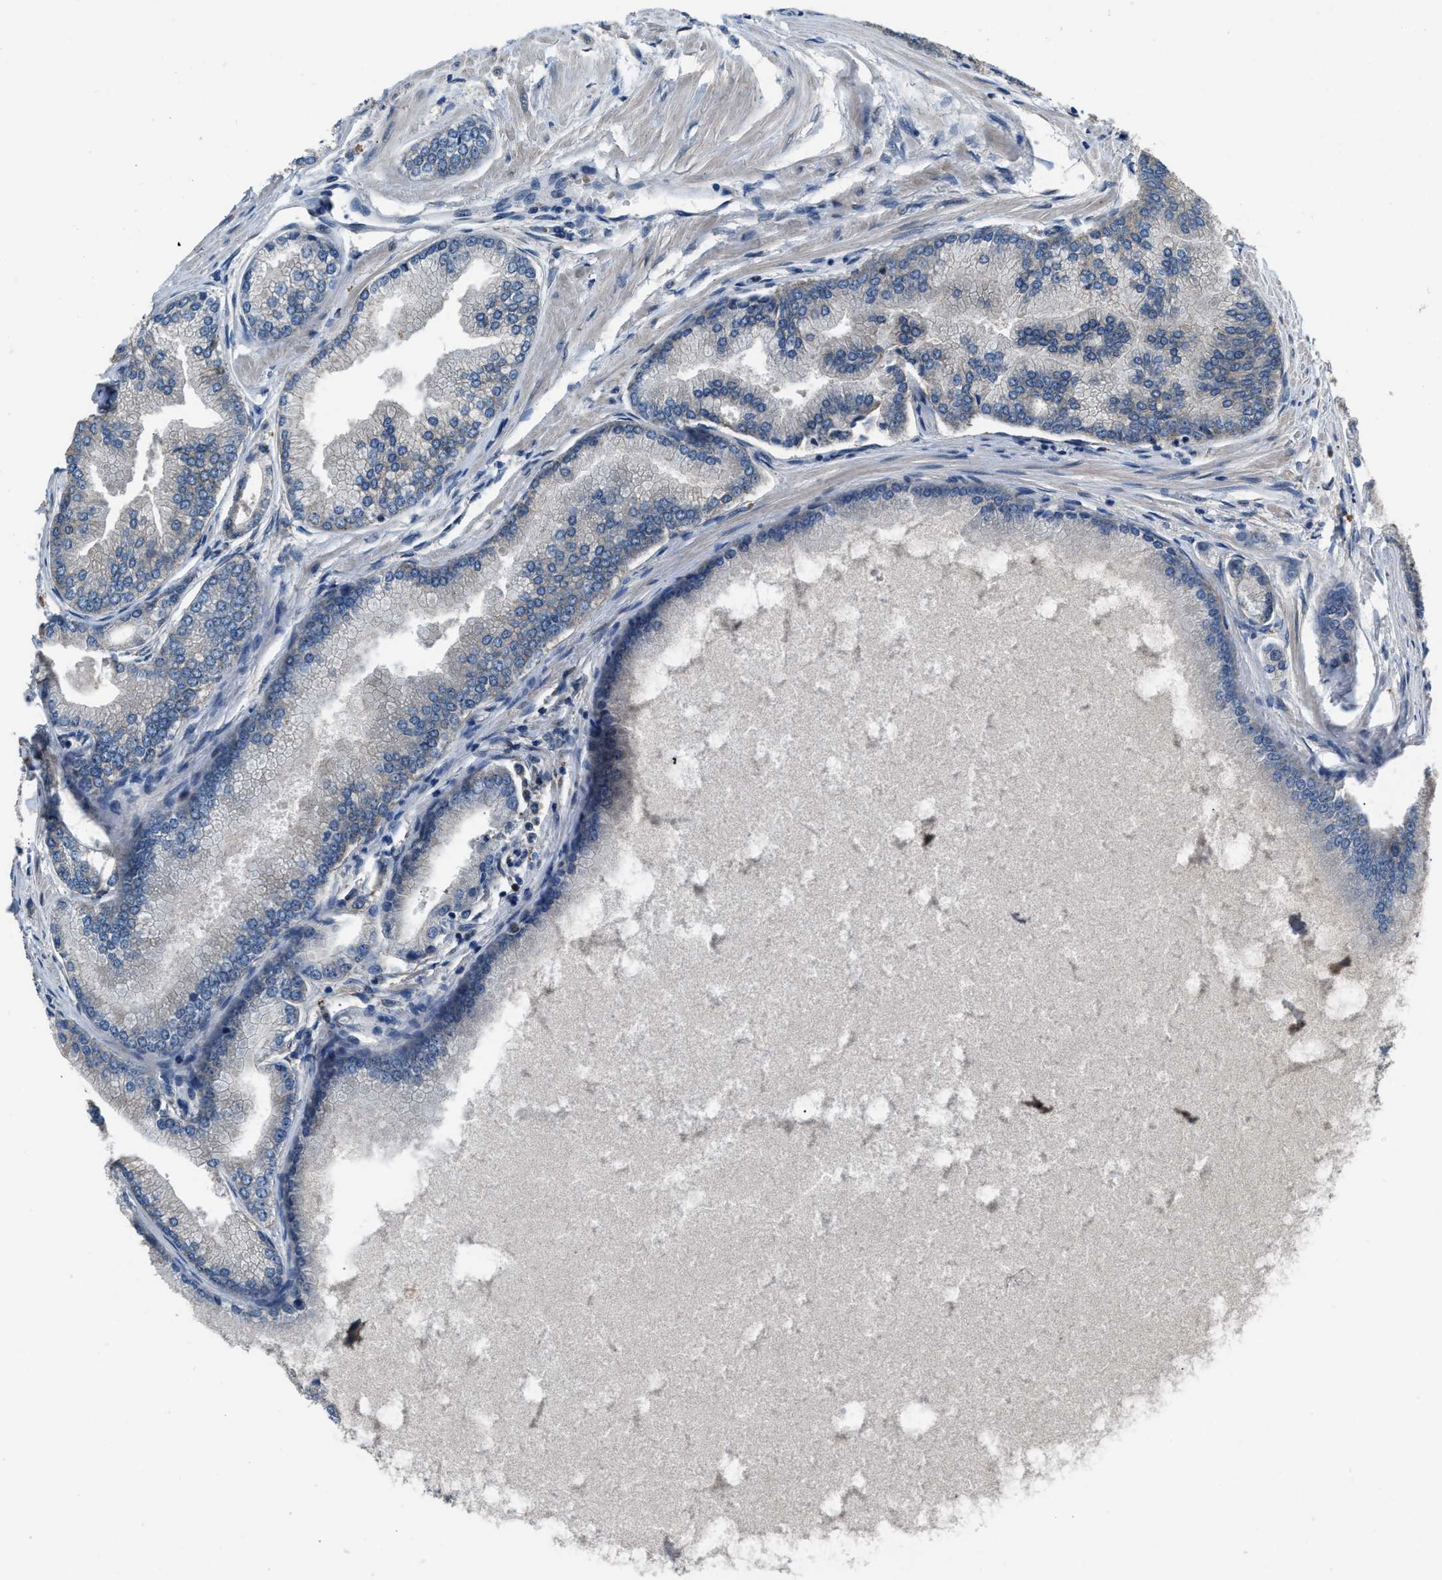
{"staining": {"intensity": "negative", "quantity": "none", "location": "none"}, "tissue": "prostate cancer", "cell_type": "Tumor cells", "image_type": "cancer", "snomed": [{"axis": "morphology", "description": "Adenocarcinoma, High grade"}, {"axis": "topography", "description": "Prostate"}], "caption": "Histopathology image shows no significant protein expression in tumor cells of prostate cancer (adenocarcinoma (high-grade)).", "gene": "UTRN", "patient": {"sex": "male", "age": 61}}